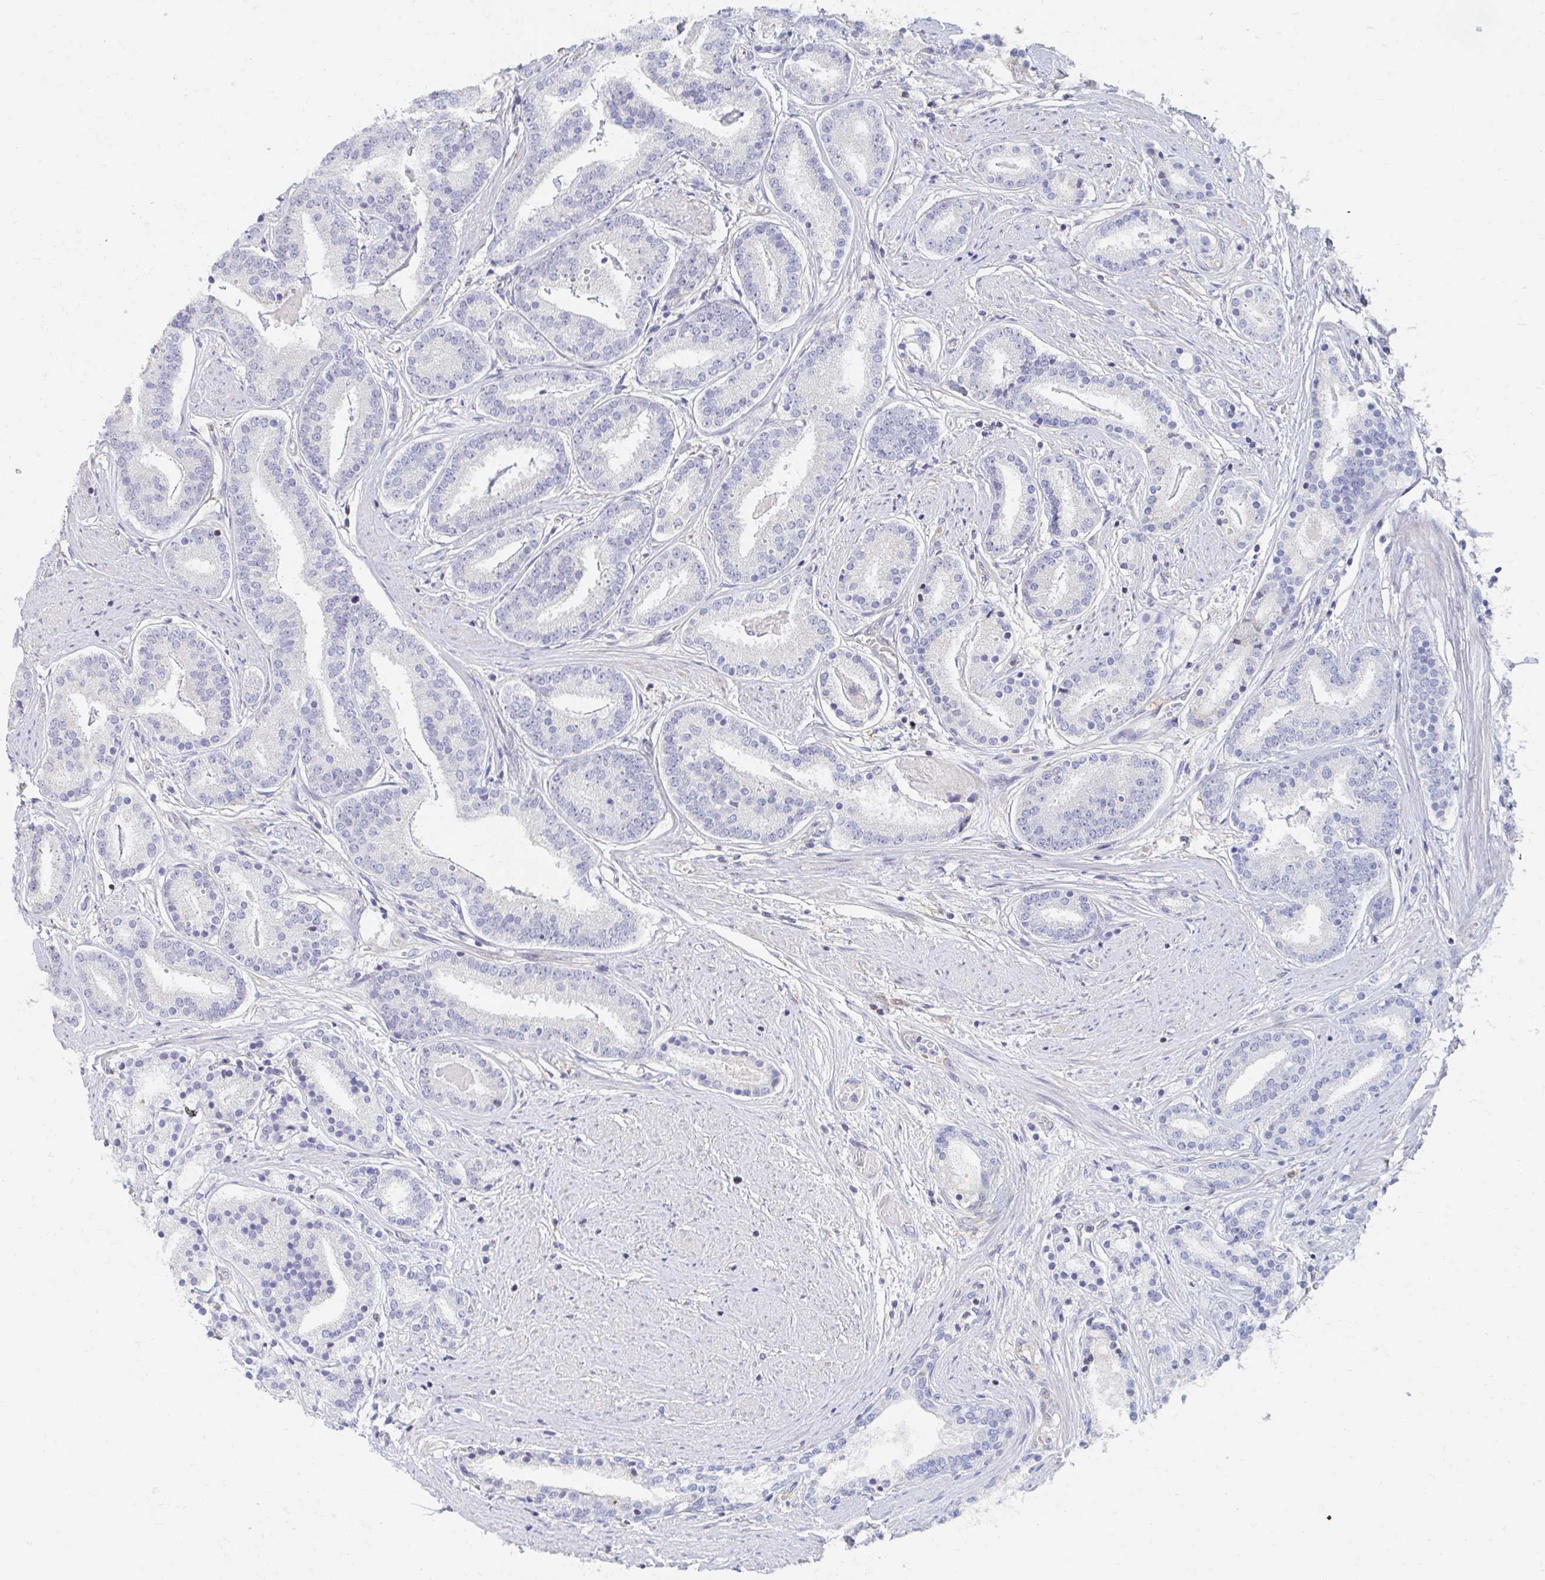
{"staining": {"intensity": "negative", "quantity": "none", "location": "none"}, "tissue": "prostate cancer", "cell_type": "Tumor cells", "image_type": "cancer", "snomed": [{"axis": "morphology", "description": "Adenocarcinoma, High grade"}, {"axis": "topography", "description": "Prostate"}], "caption": "IHC image of neoplastic tissue: human prostate cancer (adenocarcinoma (high-grade)) stained with DAB (3,3'-diaminobenzidine) exhibits no significant protein expression in tumor cells.", "gene": "MYLK2", "patient": {"sex": "male", "age": 63}}